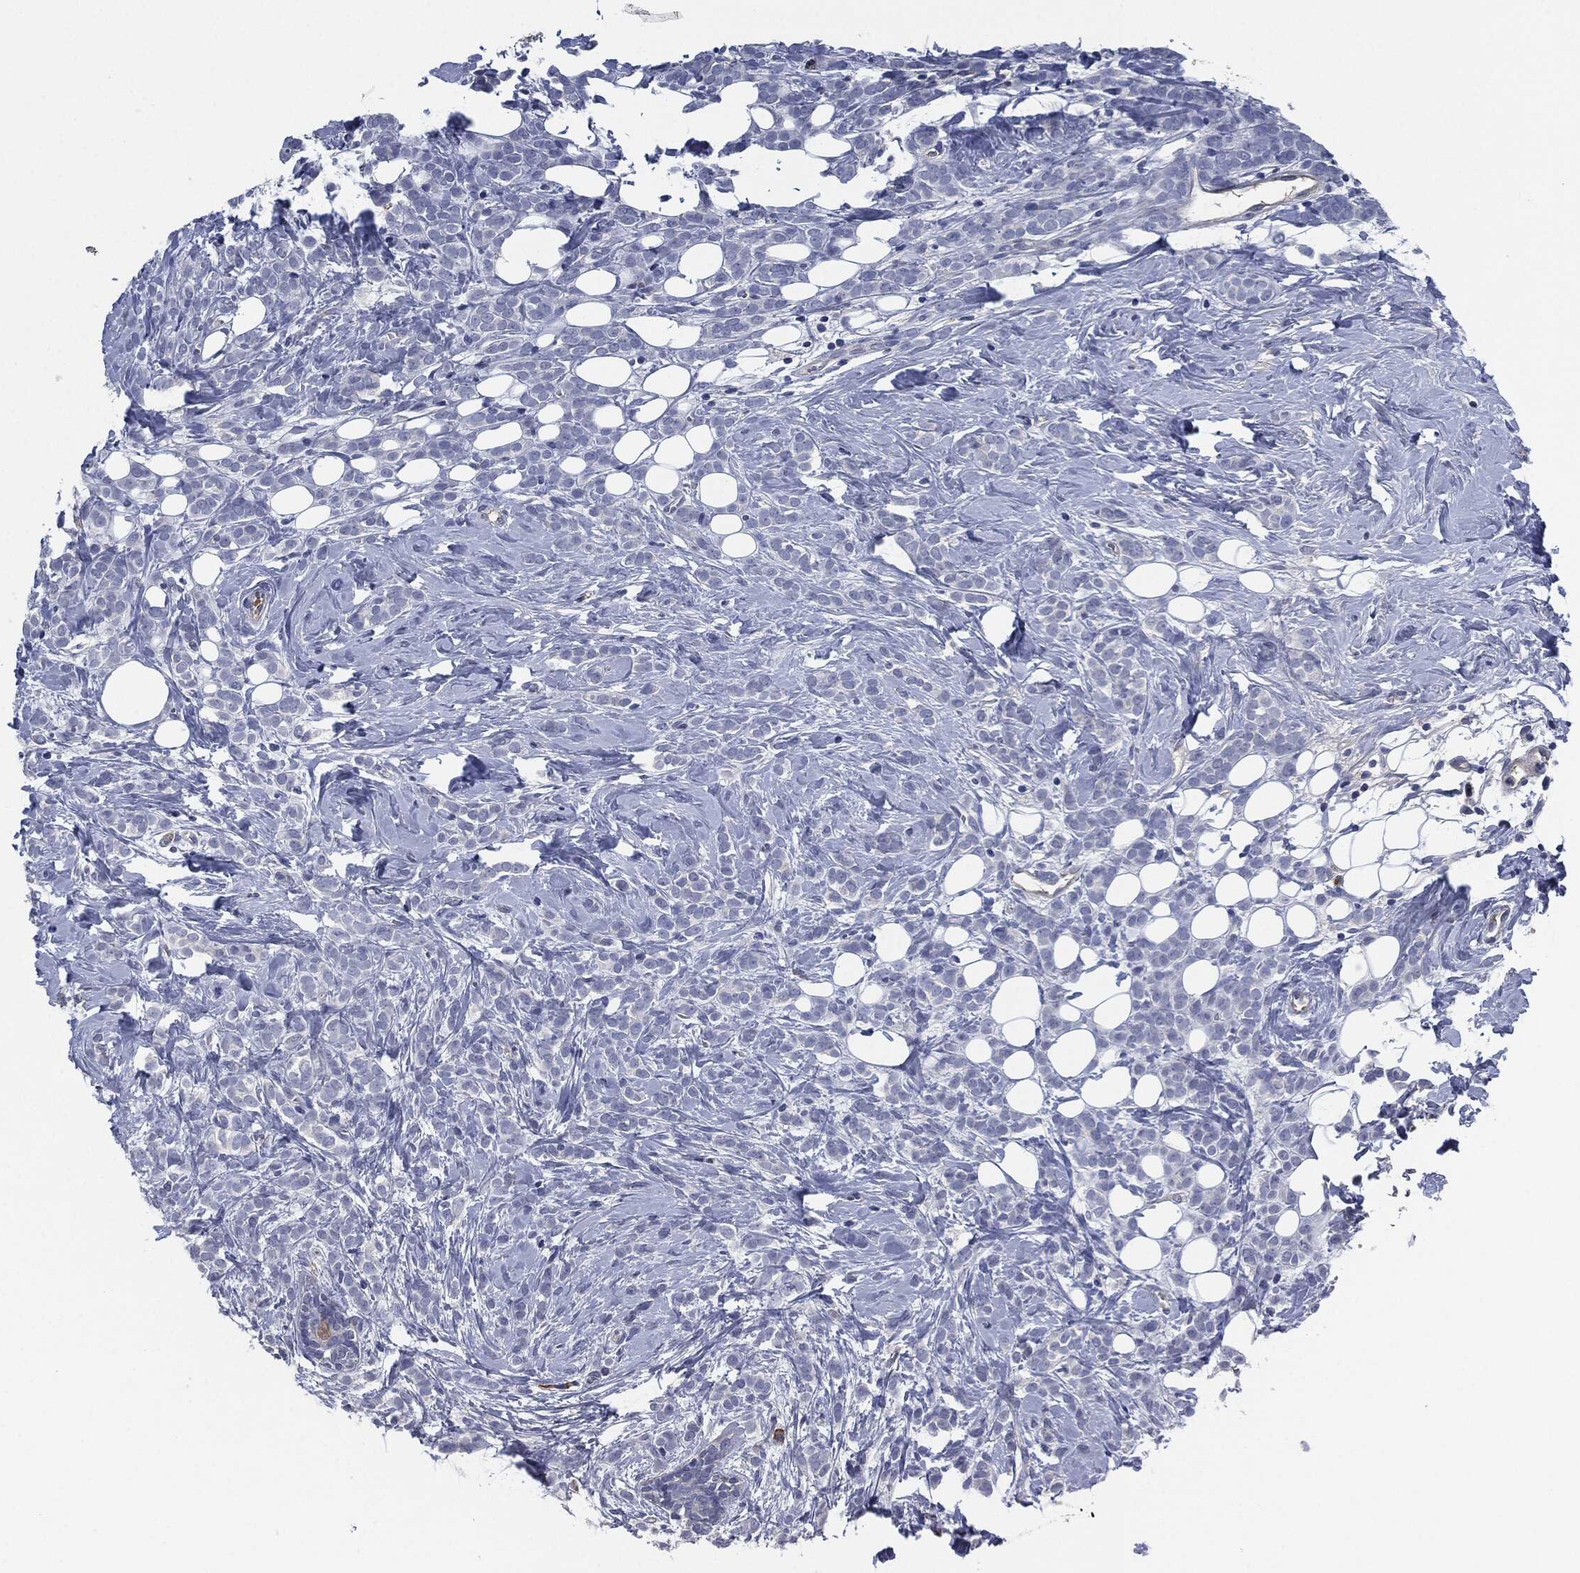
{"staining": {"intensity": "negative", "quantity": "none", "location": "none"}, "tissue": "breast cancer", "cell_type": "Tumor cells", "image_type": "cancer", "snomed": [{"axis": "morphology", "description": "Lobular carcinoma"}, {"axis": "topography", "description": "Breast"}], "caption": "High magnification brightfield microscopy of breast lobular carcinoma stained with DAB (3,3'-diaminobenzidine) (brown) and counterstained with hematoxylin (blue): tumor cells show no significant expression.", "gene": "CD27", "patient": {"sex": "female", "age": 49}}